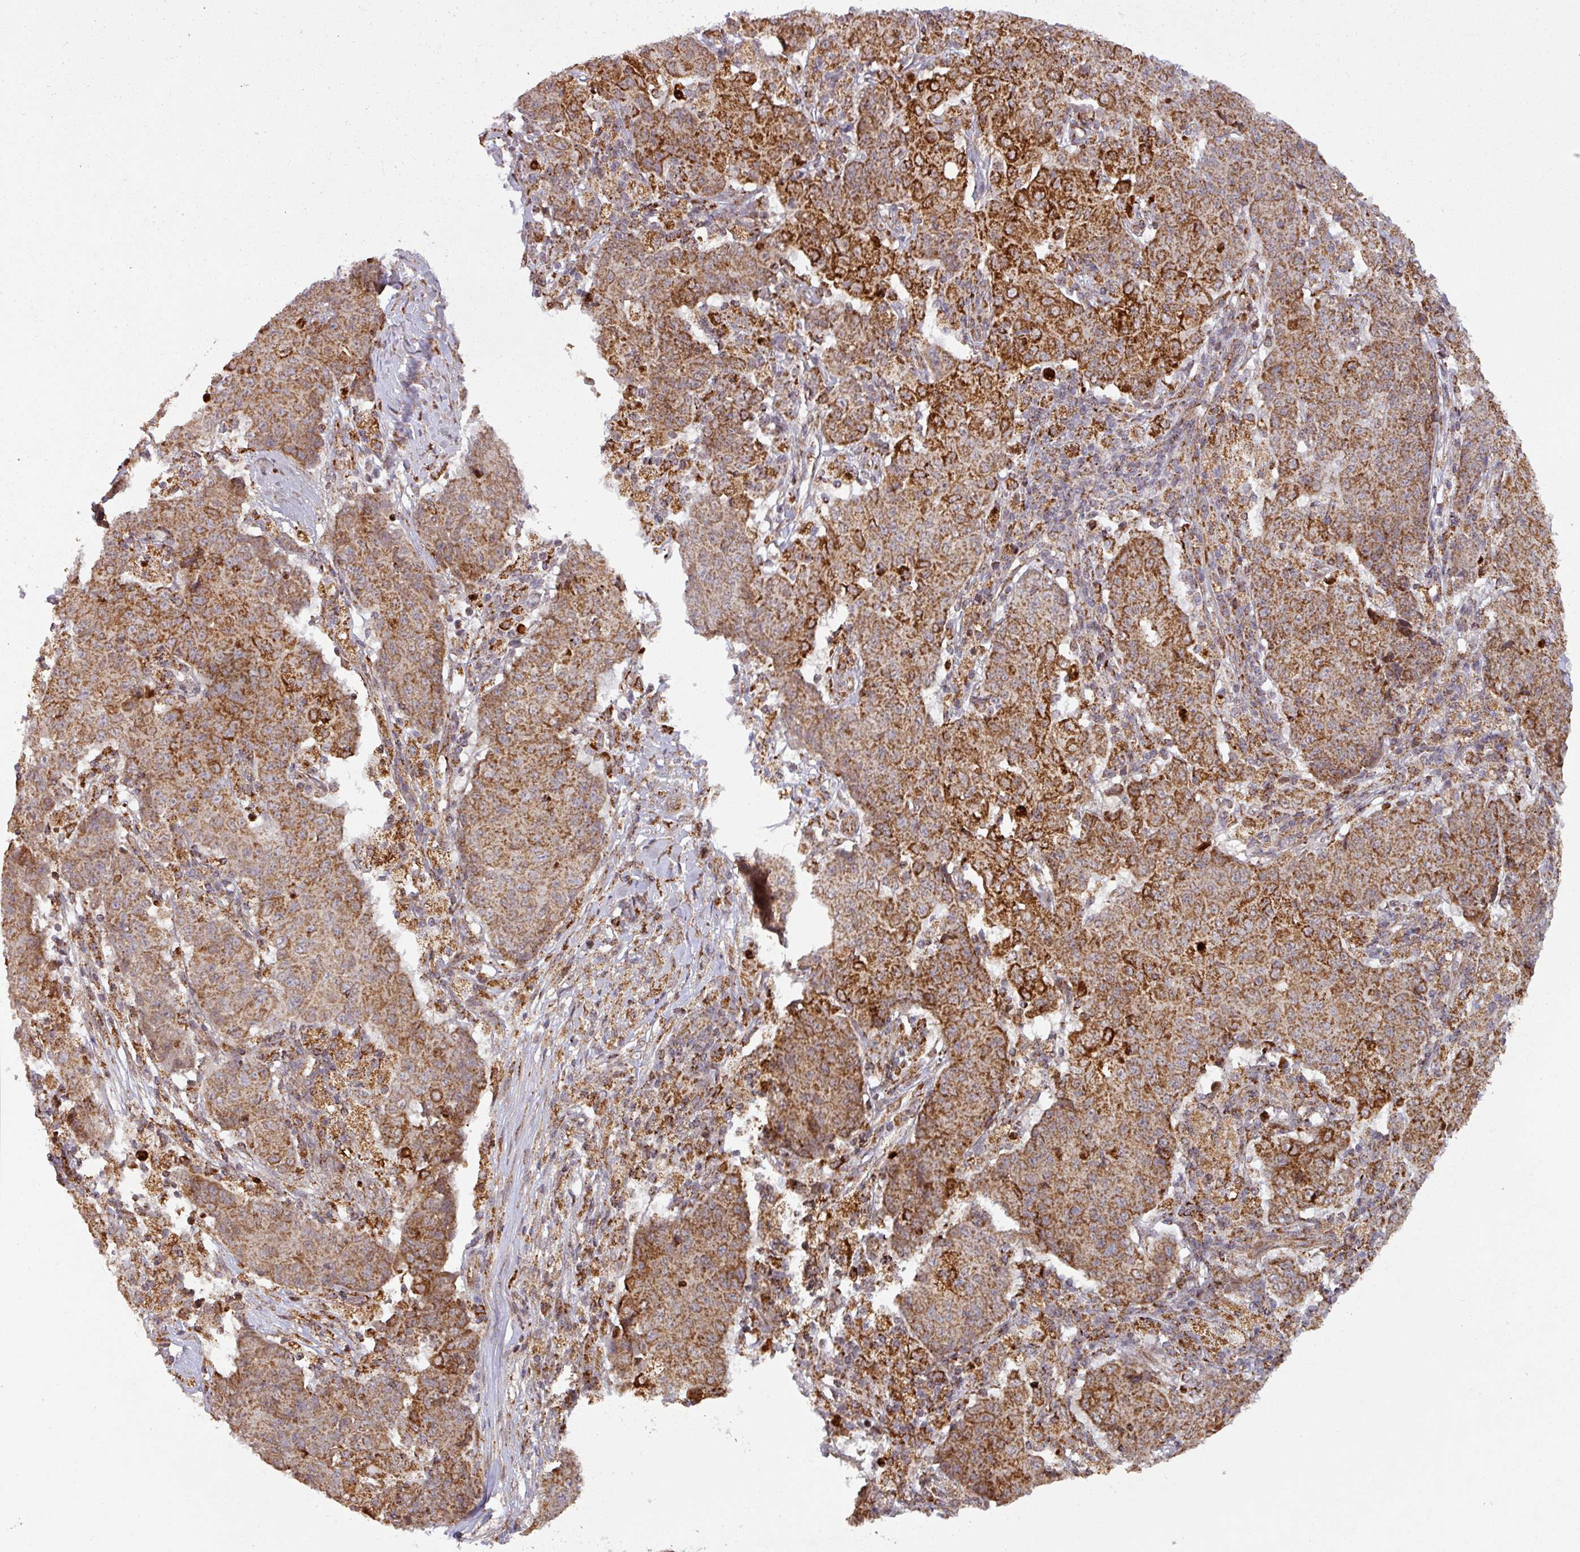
{"staining": {"intensity": "strong", "quantity": ">75%", "location": "cytoplasmic/membranous"}, "tissue": "ovarian cancer", "cell_type": "Tumor cells", "image_type": "cancer", "snomed": [{"axis": "morphology", "description": "Carcinoma, endometroid"}, {"axis": "topography", "description": "Ovary"}], "caption": "Tumor cells display high levels of strong cytoplasmic/membranous positivity in about >75% of cells in human endometroid carcinoma (ovarian).", "gene": "GPD2", "patient": {"sex": "female", "age": 42}}